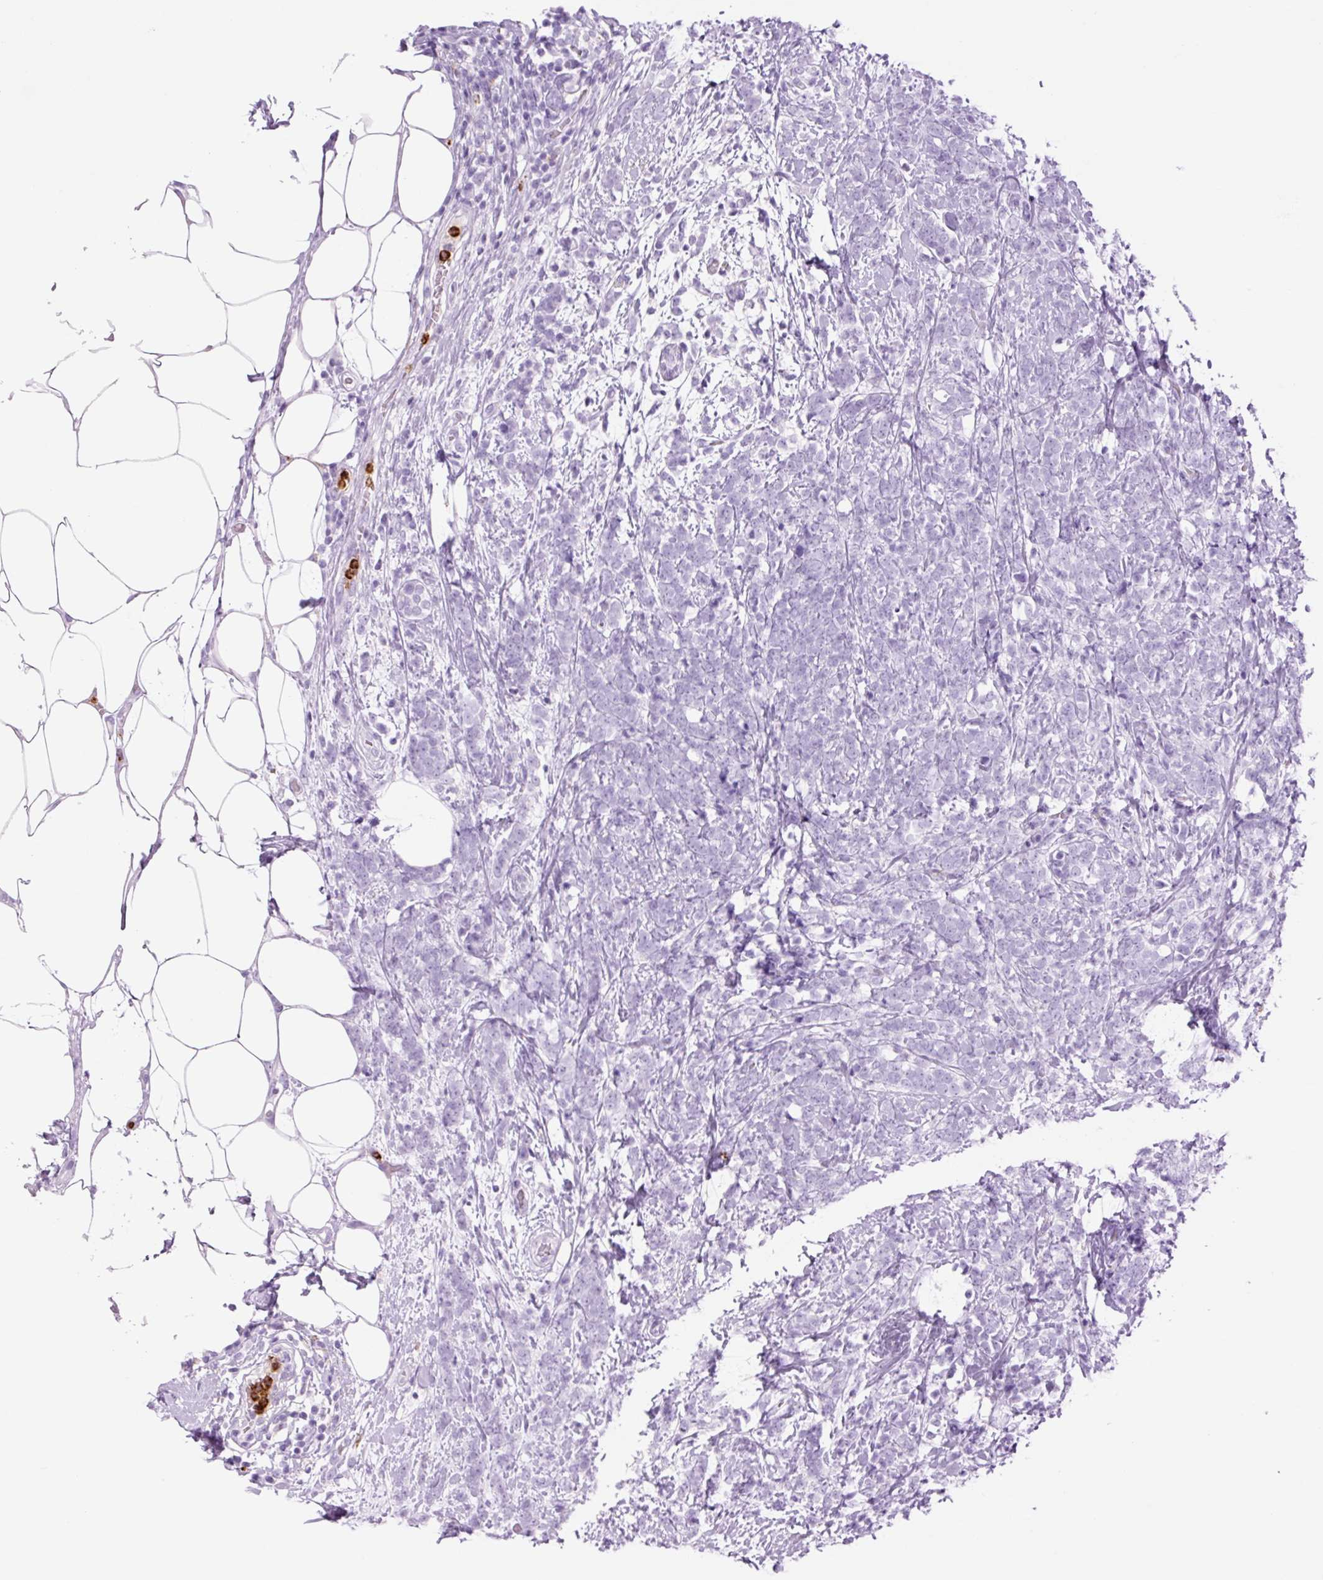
{"staining": {"intensity": "negative", "quantity": "none", "location": "none"}, "tissue": "breast cancer", "cell_type": "Tumor cells", "image_type": "cancer", "snomed": [{"axis": "morphology", "description": "Lobular carcinoma"}, {"axis": "topography", "description": "Breast"}], "caption": "DAB immunohistochemical staining of breast cancer (lobular carcinoma) reveals no significant expression in tumor cells.", "gene": "LYZ", "patient": {"sex": "female", "age": 58}}